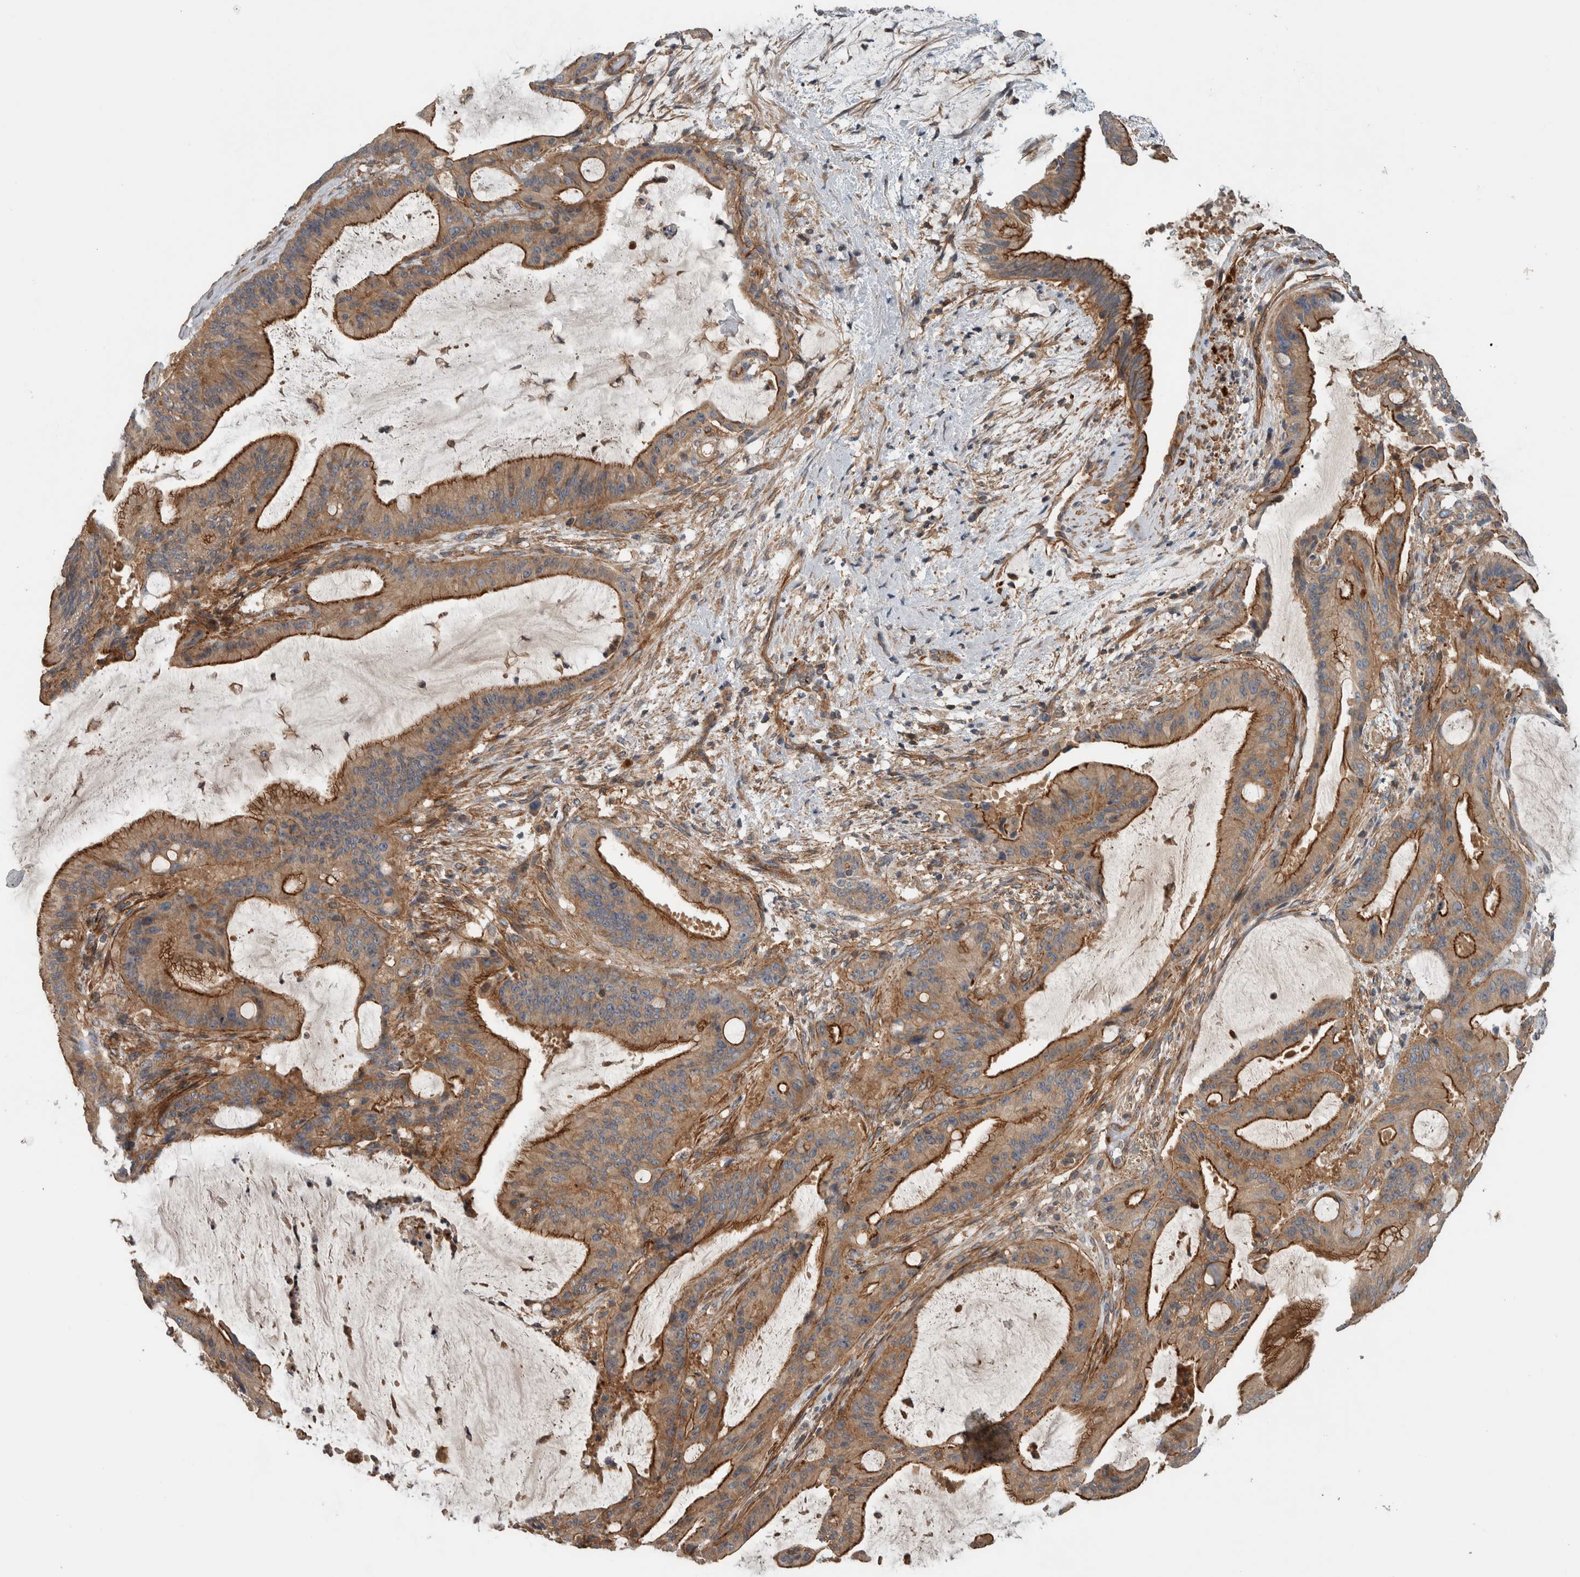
{"staining": {"intensity": "strong", "quantity": ">75%", "location": "cytoplasmic/membranous"}, "tissue": "liver cancer", "cell_type": "Tumor cells", "image_type": "cancer", "snomed": [{"axis": "morphology", "description": "Normal tissue, NOS"}, {"axis": "morphology", "description": "Cholangiocarcinoma"}, {"axis": "topography", "description": "Liver"}, {"axis": "topography", "description": "Peripheral nerve tissue"}], "caption": "Brown immunohistochemical staining in liver cholangiocarcinoma displays strong cytoplasmic/membranous staining in about >75% of tumor cells. (DAB IHC with brightfield microscopy, high magnification).", "gene": "MPRIP", "patient": {"sex": "female", "age": 73}}